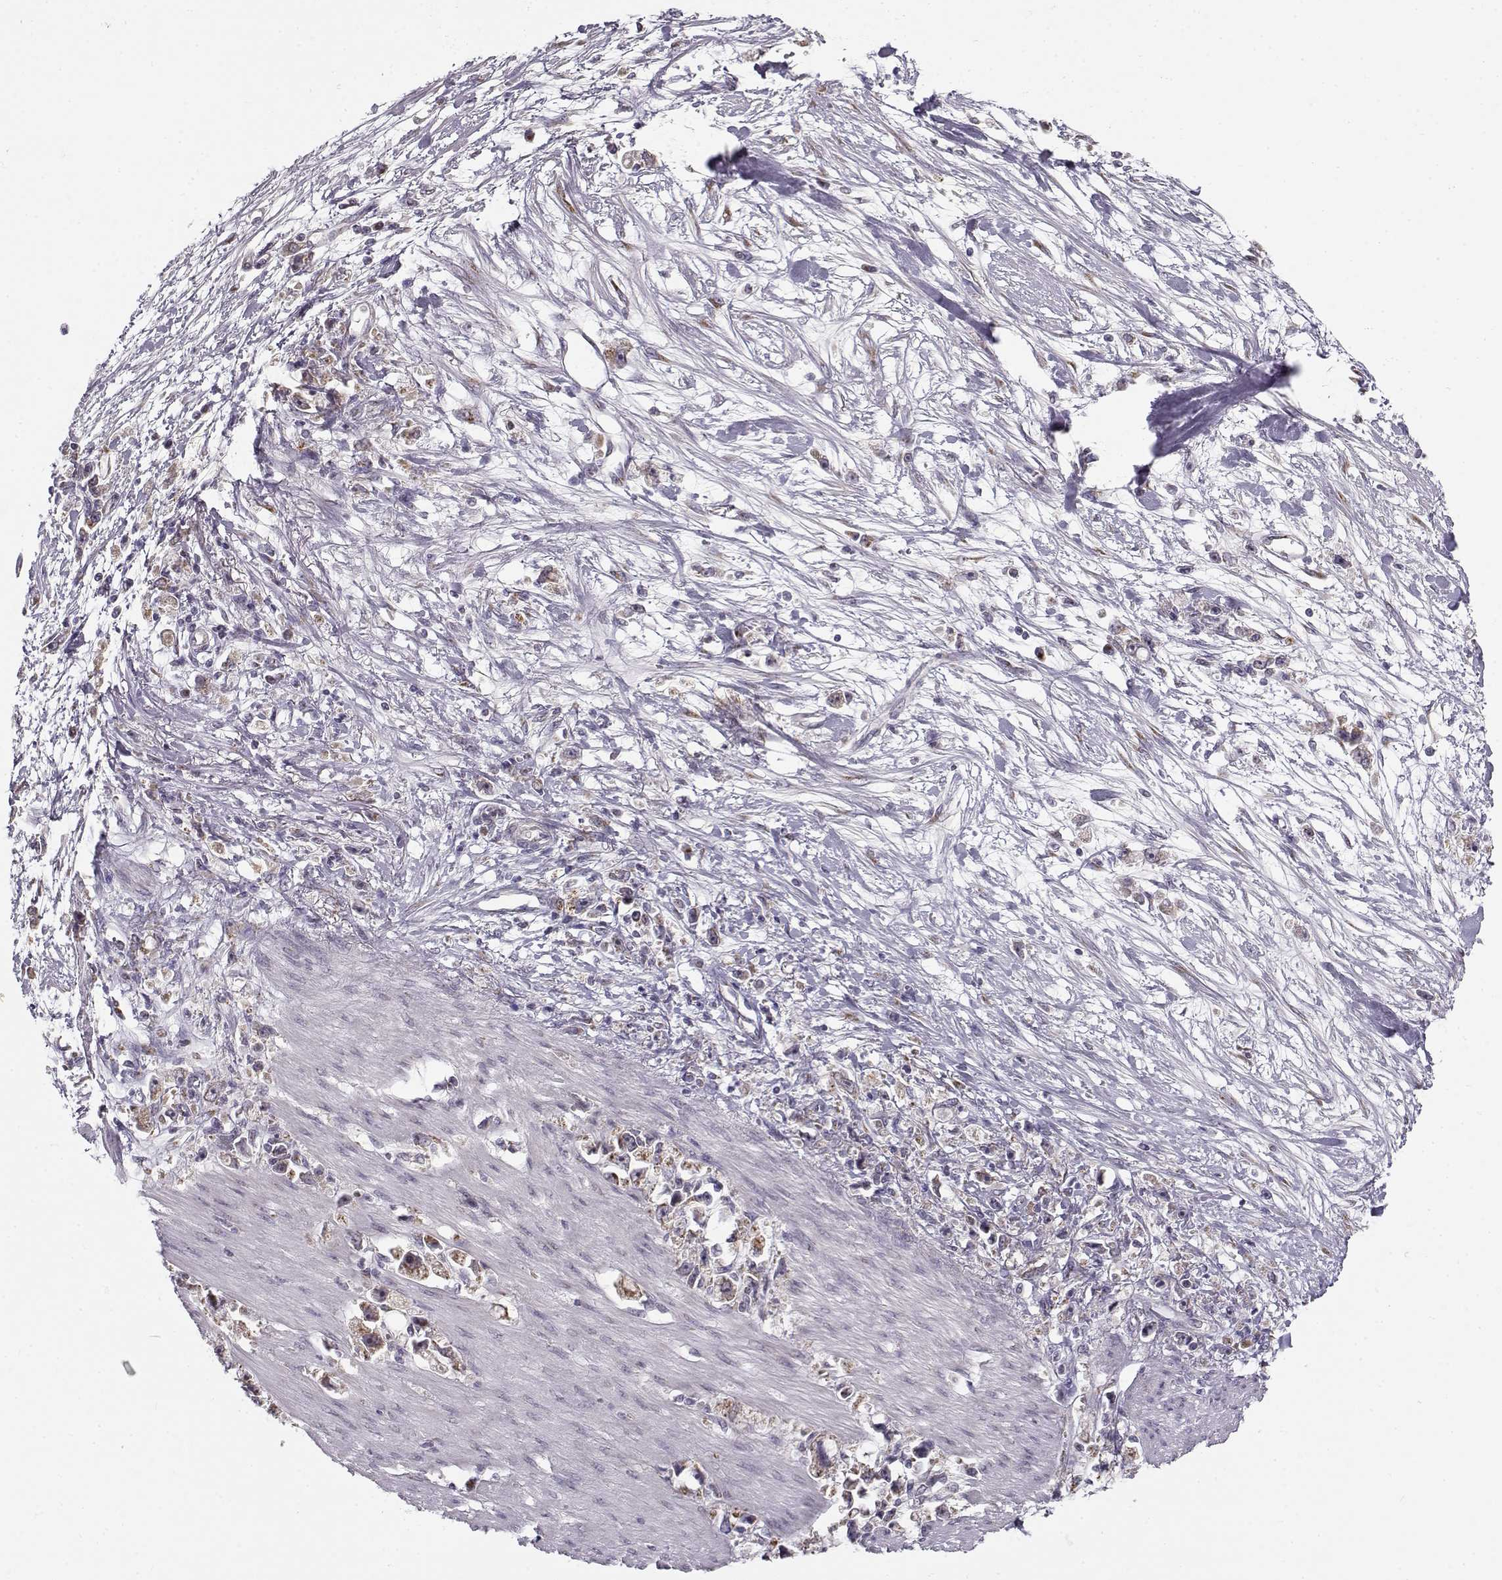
{"staining": {"intensity": "moderate", "quantity": ">75%", "location": "cytoplasmic/membranous"}, "tissue": "stomach cancer", "cell_type": "Tumor cells", "image_type": "cancer", "snomed": [{"axis": "morphology", "description": "Adenocarcinoma, NOS"}, {"axis": "topography", "description": "Stomach"}], "caption": "Stomach cancer stained with IHC reveals moderate cytoplasmic/membranous expression in about >75% of tumor cells. The staining is performed using DAB (3,3'-diaminobenzidine) brown chromogen to label protein expression. The nuclei are counter-stained blue using hematoxylin.", "gene": "SLC4A5", "patient": {"sex": "female", "age": 59}}